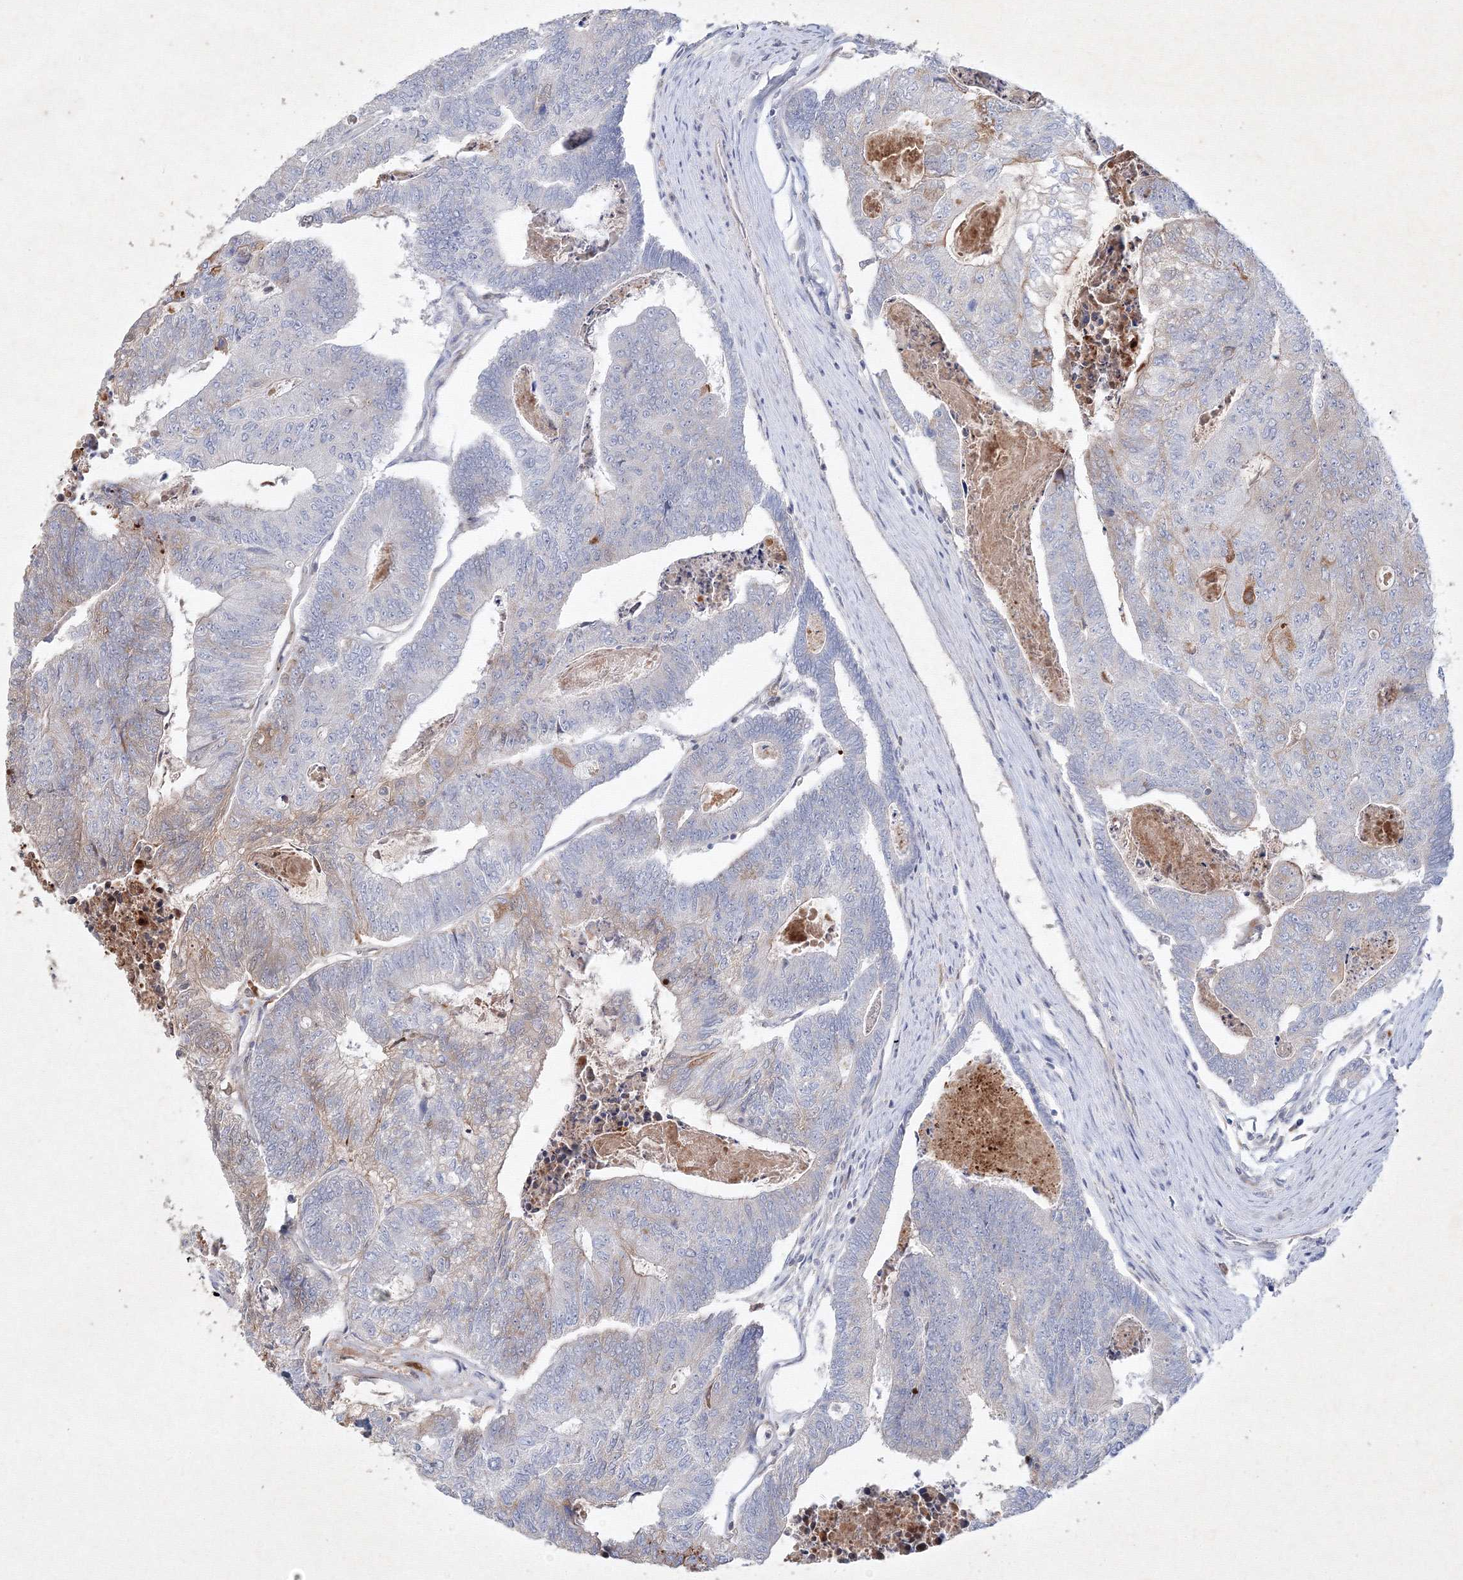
{"staining": {"intensity": "weak", "quantity": "<25%", "location": "cytoplasmic/membranous"}, "tissue": "colorectal cancer", "cell_type": "Tumor cells", "image_type": "cancer", "snomed": [{"axis": "morphology", "description": "Adenocarcinoma, NOS"}, {"axis": "topography", "description": "Colon"}], "caption": "Immunohistochemistry of human colorectal cancer (adenocarcinoma) exhibits no expression in tumor cells. The staining is performed using DAB (3,3'-diaminobenzidine) brown chromogen with nuclei counter-stained in using hematoxylin.", "gene": "CXXC4", "patient": {"sex": "female", "age": 67}}